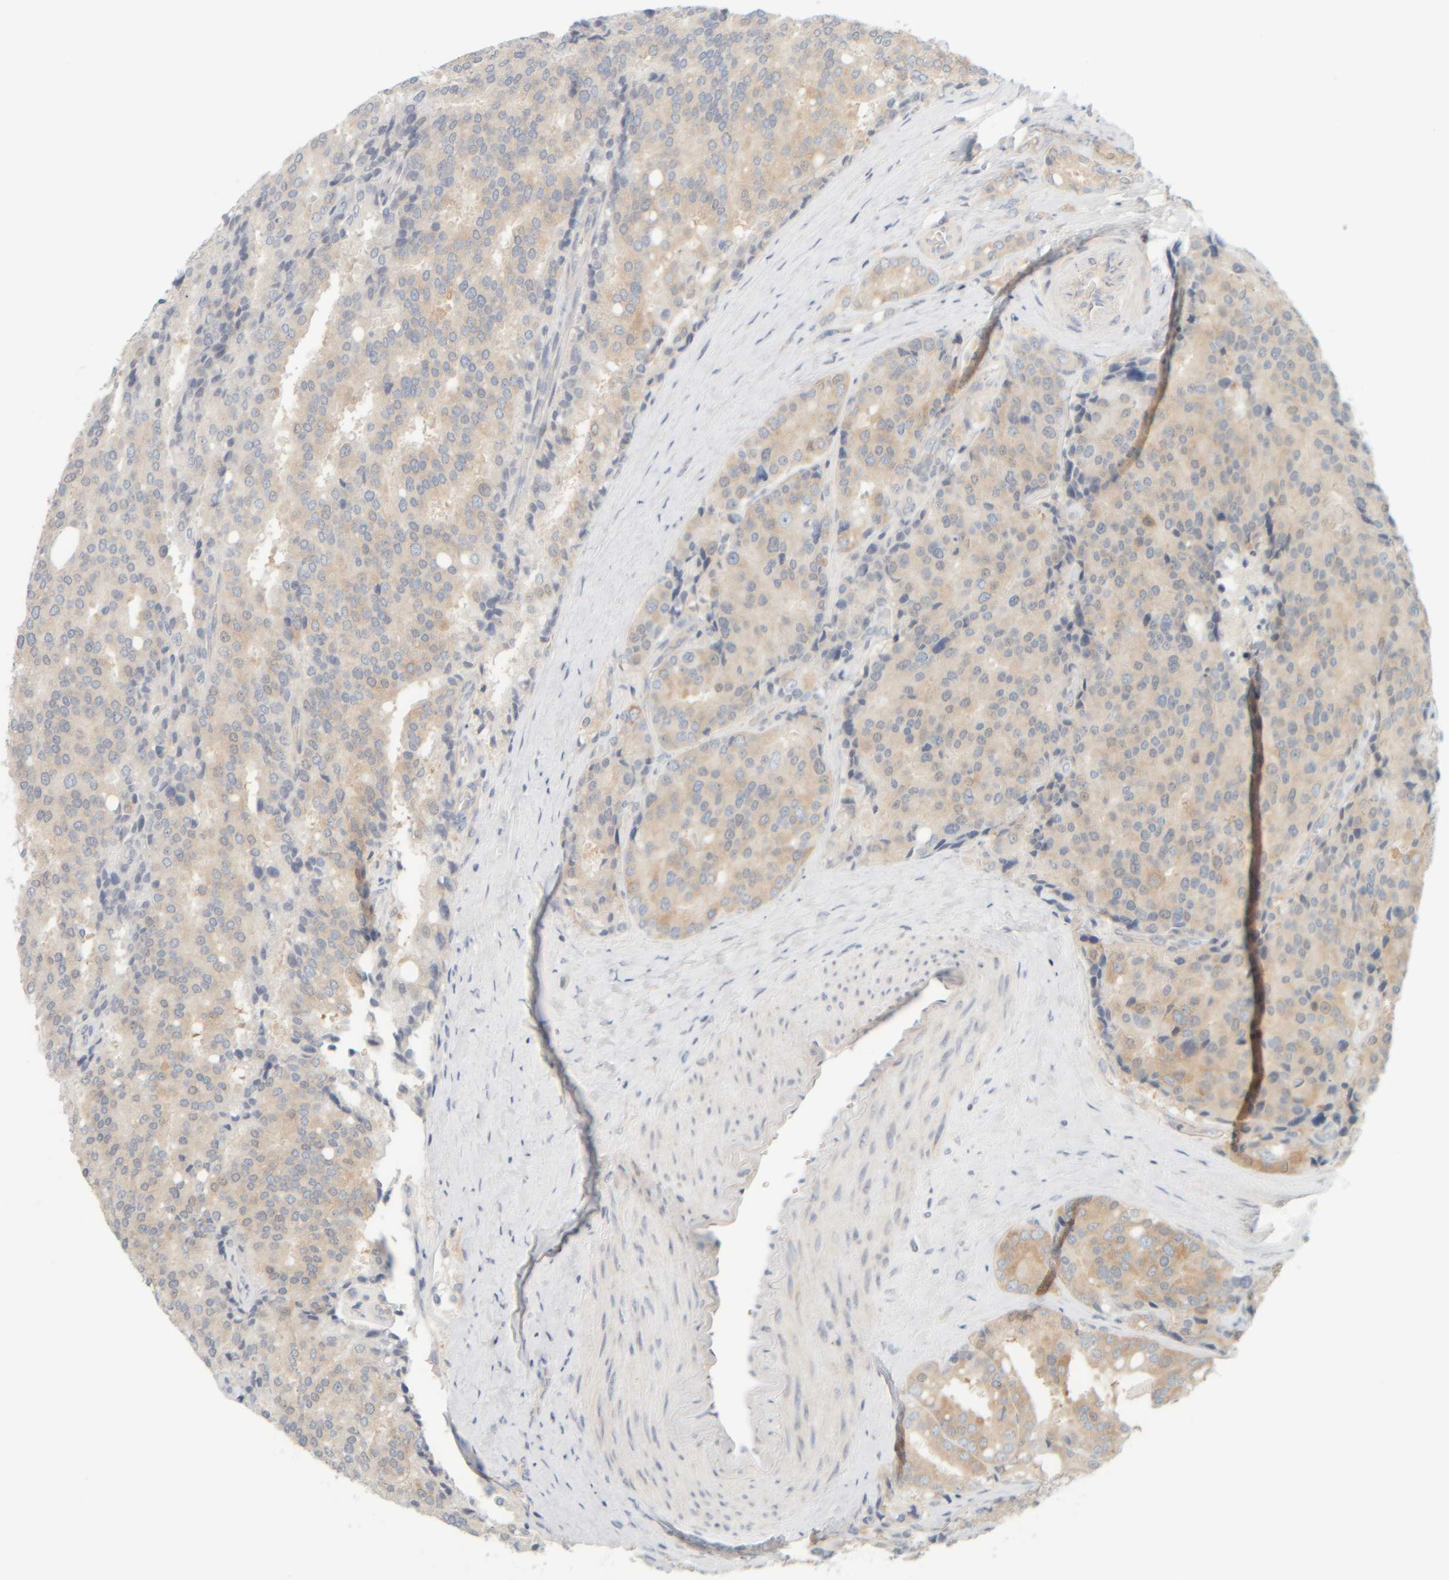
{"staining": {"intensity": "weak", "quantity": "25%-75%", "location": "cytoplasmic/membranous"}, "tissue": "prostate cancer", "cell_type": "Tumor cells", "image_type": "cancer", "snomed": [{"axis": "morphology", "description": "Adenocarcinoma, High grade"}, {"axis": "topography", "description": "Prostate"}], "caption": "Human prostate cancer stained with a brown dye exhibits weak cytoplasmic/membranous positive positivity in about 25%-75% of tumor cells.", "gene": "PTGES3L-AARSD1", "patient": {"sex": "male", "age": 50}}